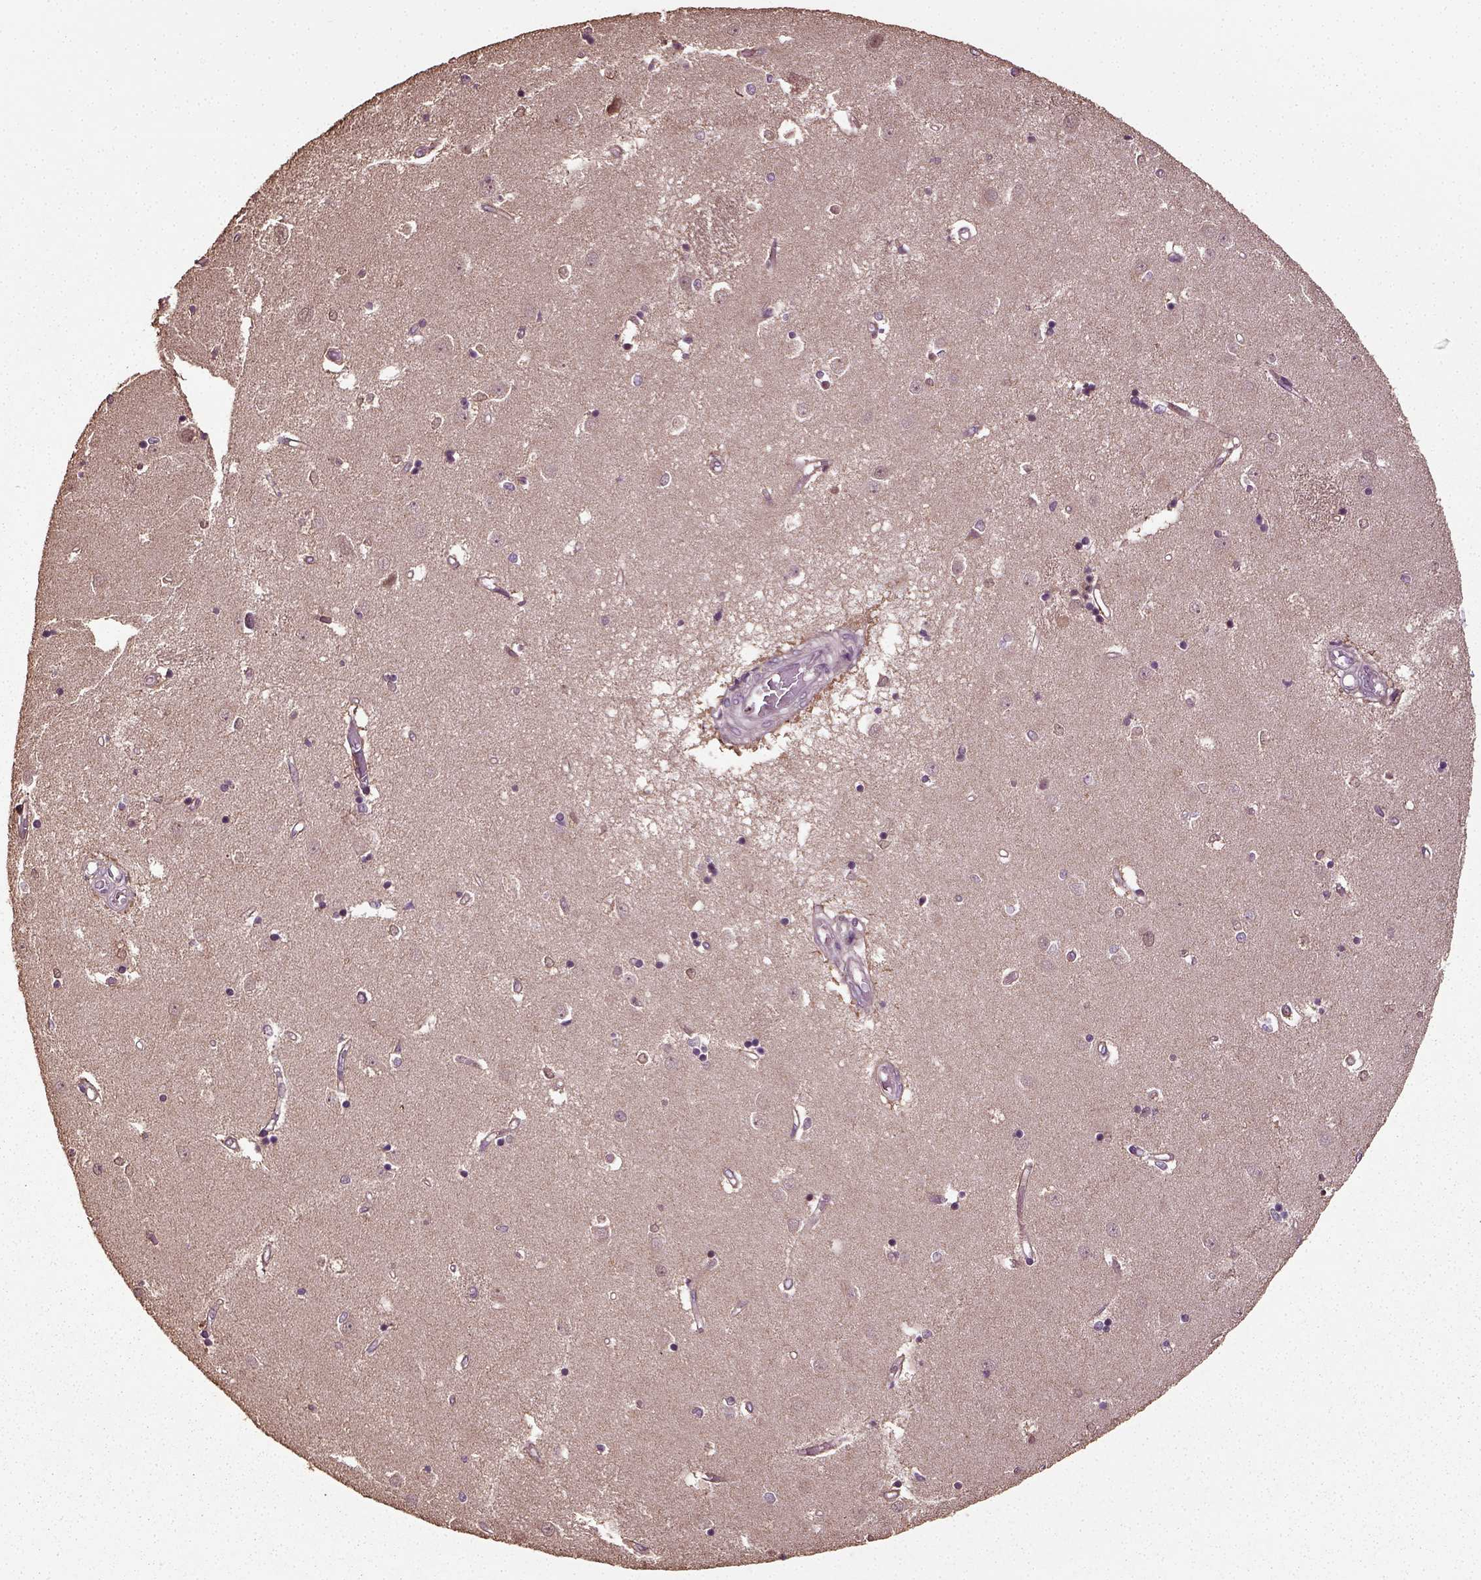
{"staining": {"intensity": "strong", "quantity": "<25%", "location": "nuclear"}, "tissue": "caudate", "cell_type": "Glial cells", "image_type": "normal", "snomed": [{"axis": "morphology", "description": "Normal tissue, NOS"}, {"axis": "topography", "description": "Lateral ventricle wall"}], "caption": "IHC of unremarkable human caudate exhibits medium levels of strong nuclear staining in approximately <25% of glial cells. (Brightfield microscopy of DAB IHC at high magnification).", "gene": "ERV3", "patient": {"sex": "male", "age": 54}}